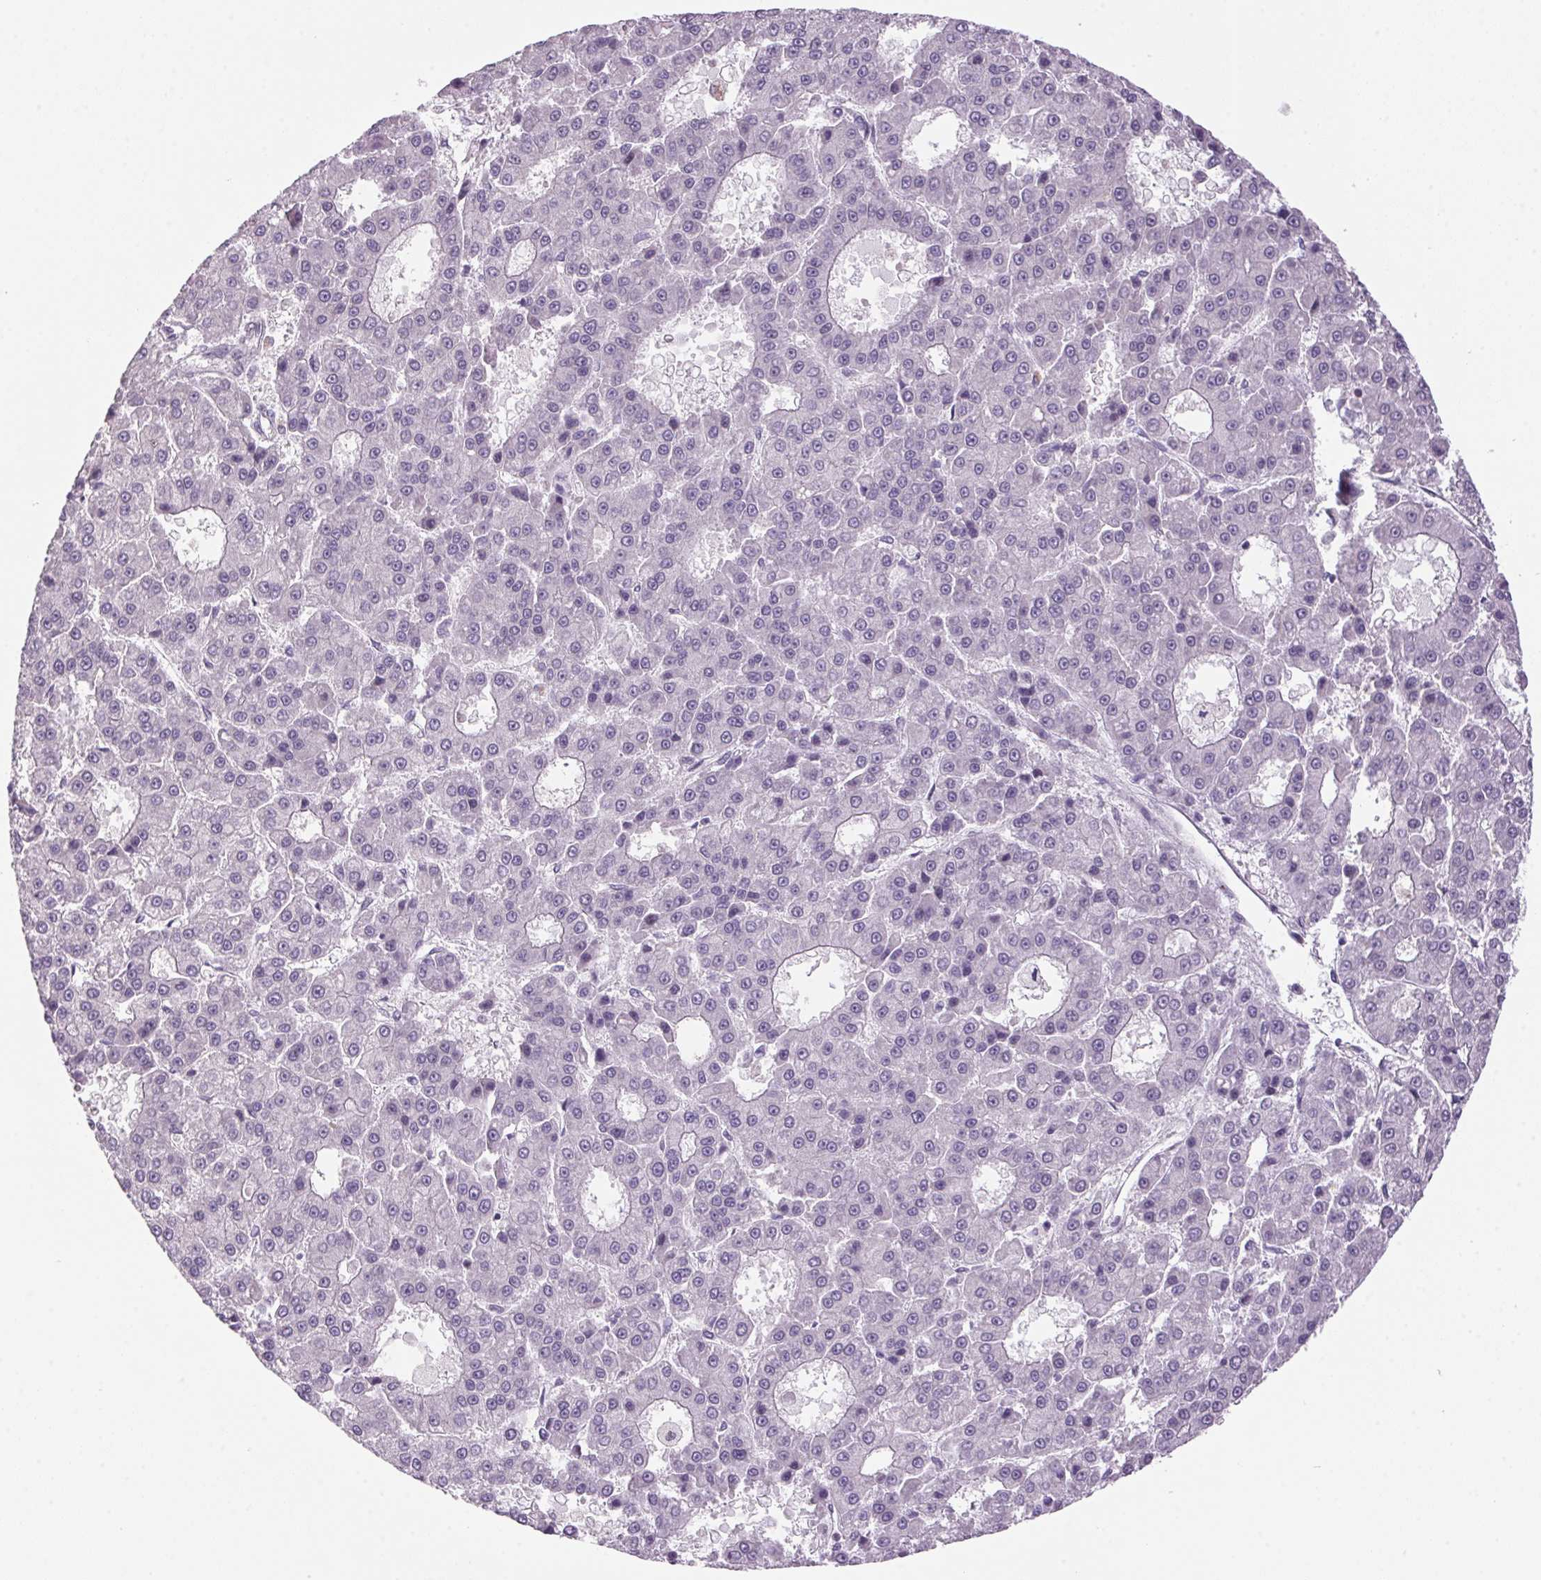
{"staining": {"intensity": "negative", "quantity": "none", "location": "none"}, "tissue": "liver cancer", "cell_type": "Tumor cells", "image_type": "cancer", "snomed": [{"axis": "morphology", "description": "Carcinoma, Hepatocellular, NOS"}, {"axis": "topography", "description": "Liver"}], "caption": "This is an immunohistochemistry image of human liver hepatocellular carcinoma. There is no expression in tumor cells.", "gene": "VWA3B", "patient": {"sex": "male", "age": 70}}